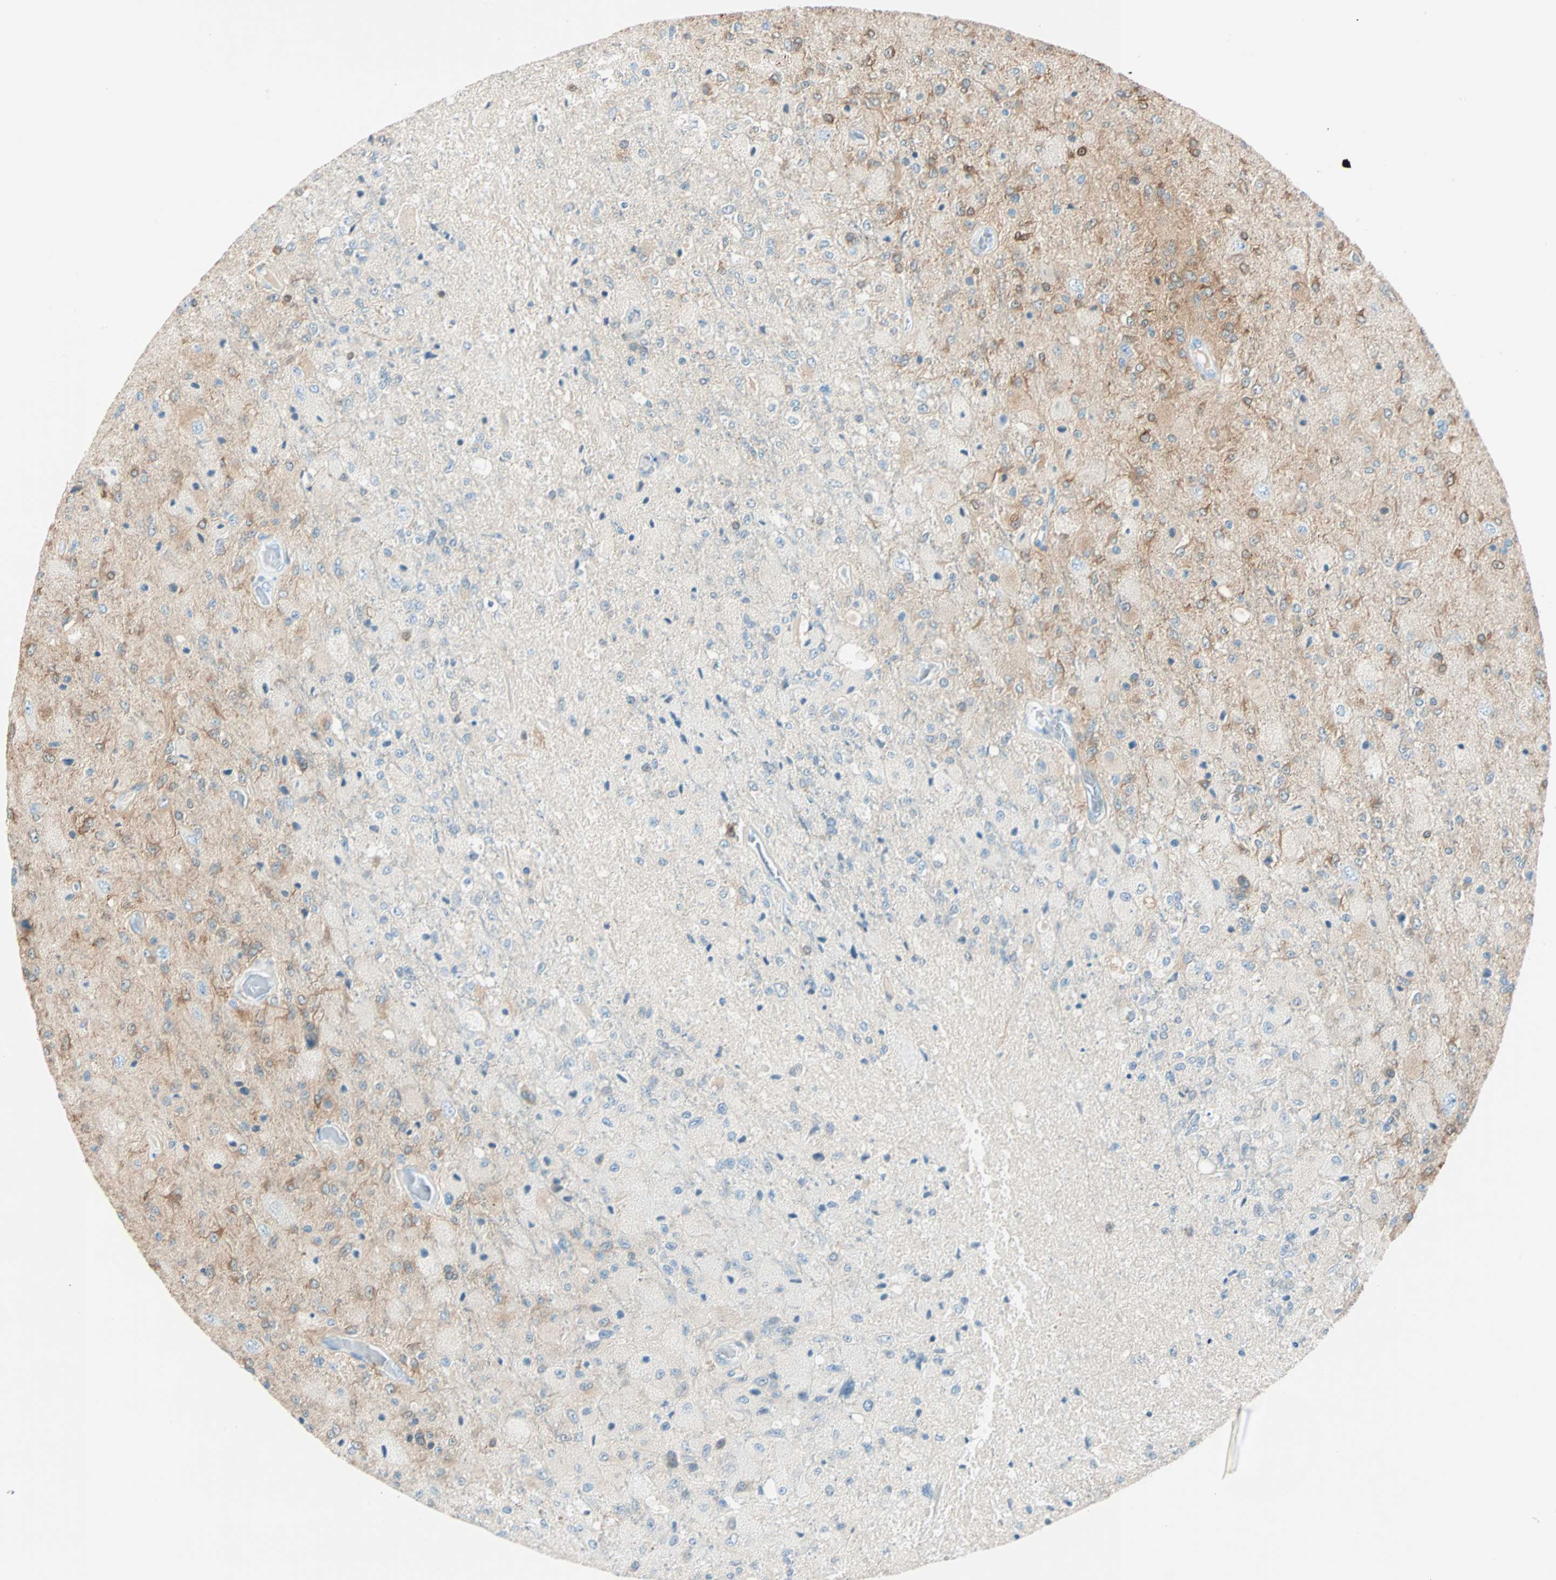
{"staining": {"intensity": "moderate", "quantity": "25%-75%", "location": "cytoplasmic/membranous"}, "tissue": "glioma", "cell_type": "Tumor cells", "image_type": "cancer", "snomed": [{"axis": "morphology", "description": "Normal tissue, NOS"}, {"axis": "morphology", "description": "Glioma, malignant, High grade"}, {"axis": "topography", "description": "Cerebral cortex"}], "caption": "Immunohistochemistry staining of glioma, which reveals medium levels of moderate cytoplasmic/membranous positivity in approximately 25%-75% of tumor cells indicating moderate cytoplasmic/membranous protein expression. The staining was performed using DAB (brown) for protein detection and nuclei were counterstained in hematoxylin (blue).", "gene": "ATF6", "patient": {"sex": "male", "age": 77}}